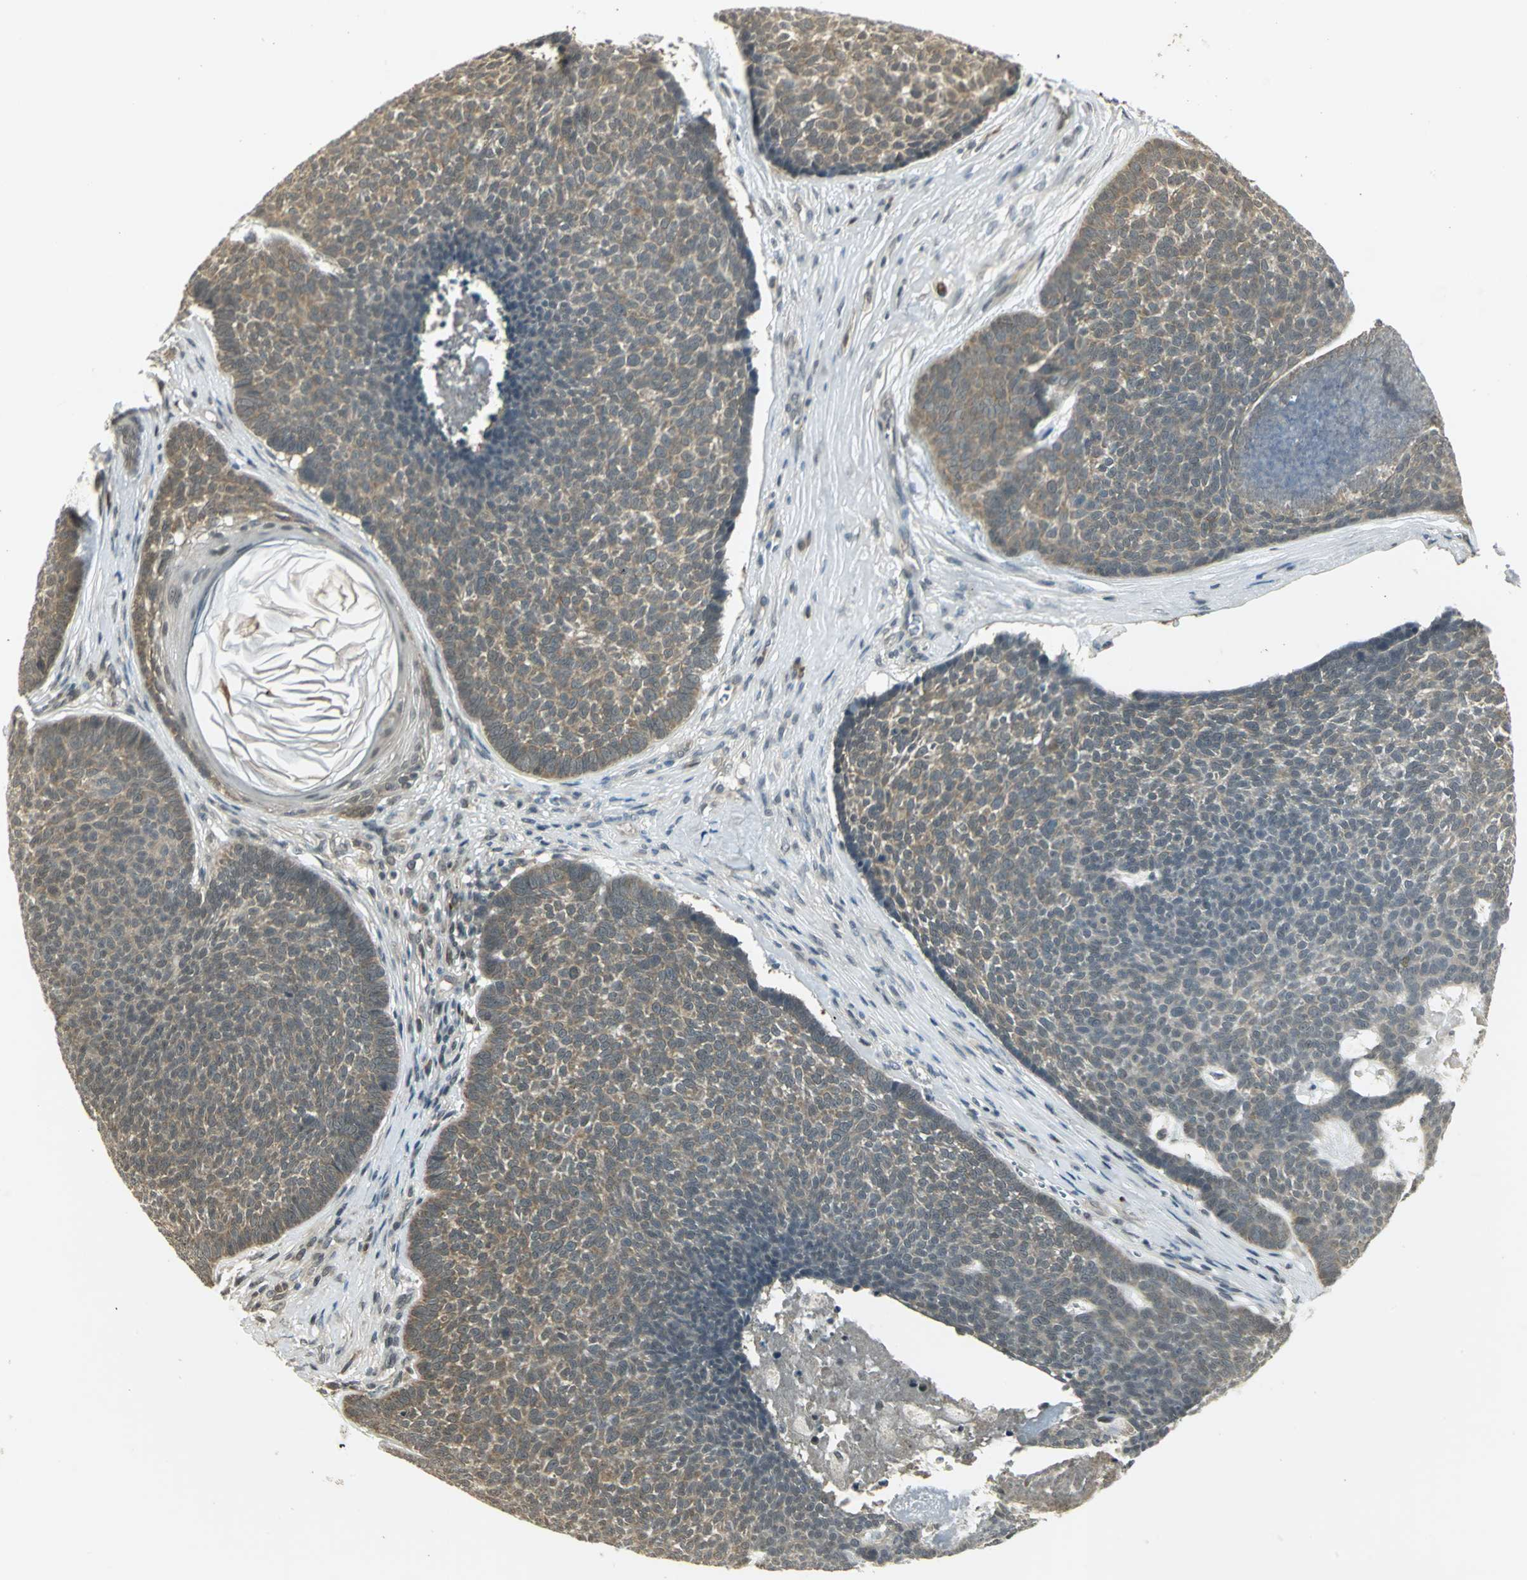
{"staining": {"intensity": "weak", "quantity": ">75%", "location": "cytoplasmic/membranous"}, "tissue": "skin cancer", "cell_type": "Tumor cells", "image_type": "cancer", "snomed": [{"axis": "morphology", "description": "Basal cell carcinoma"}, {"axis": "topography", "description": "Skin"}], "caption": "Skin cancer (basal cell carcinoma) tissue exhibits weak cytoplasmic/membranous expression in approximately >75% of tumor cells, visualized by immunohistochemistry.", "gene": "CDC34", "patient": {"sex": "male", "age": 84}}